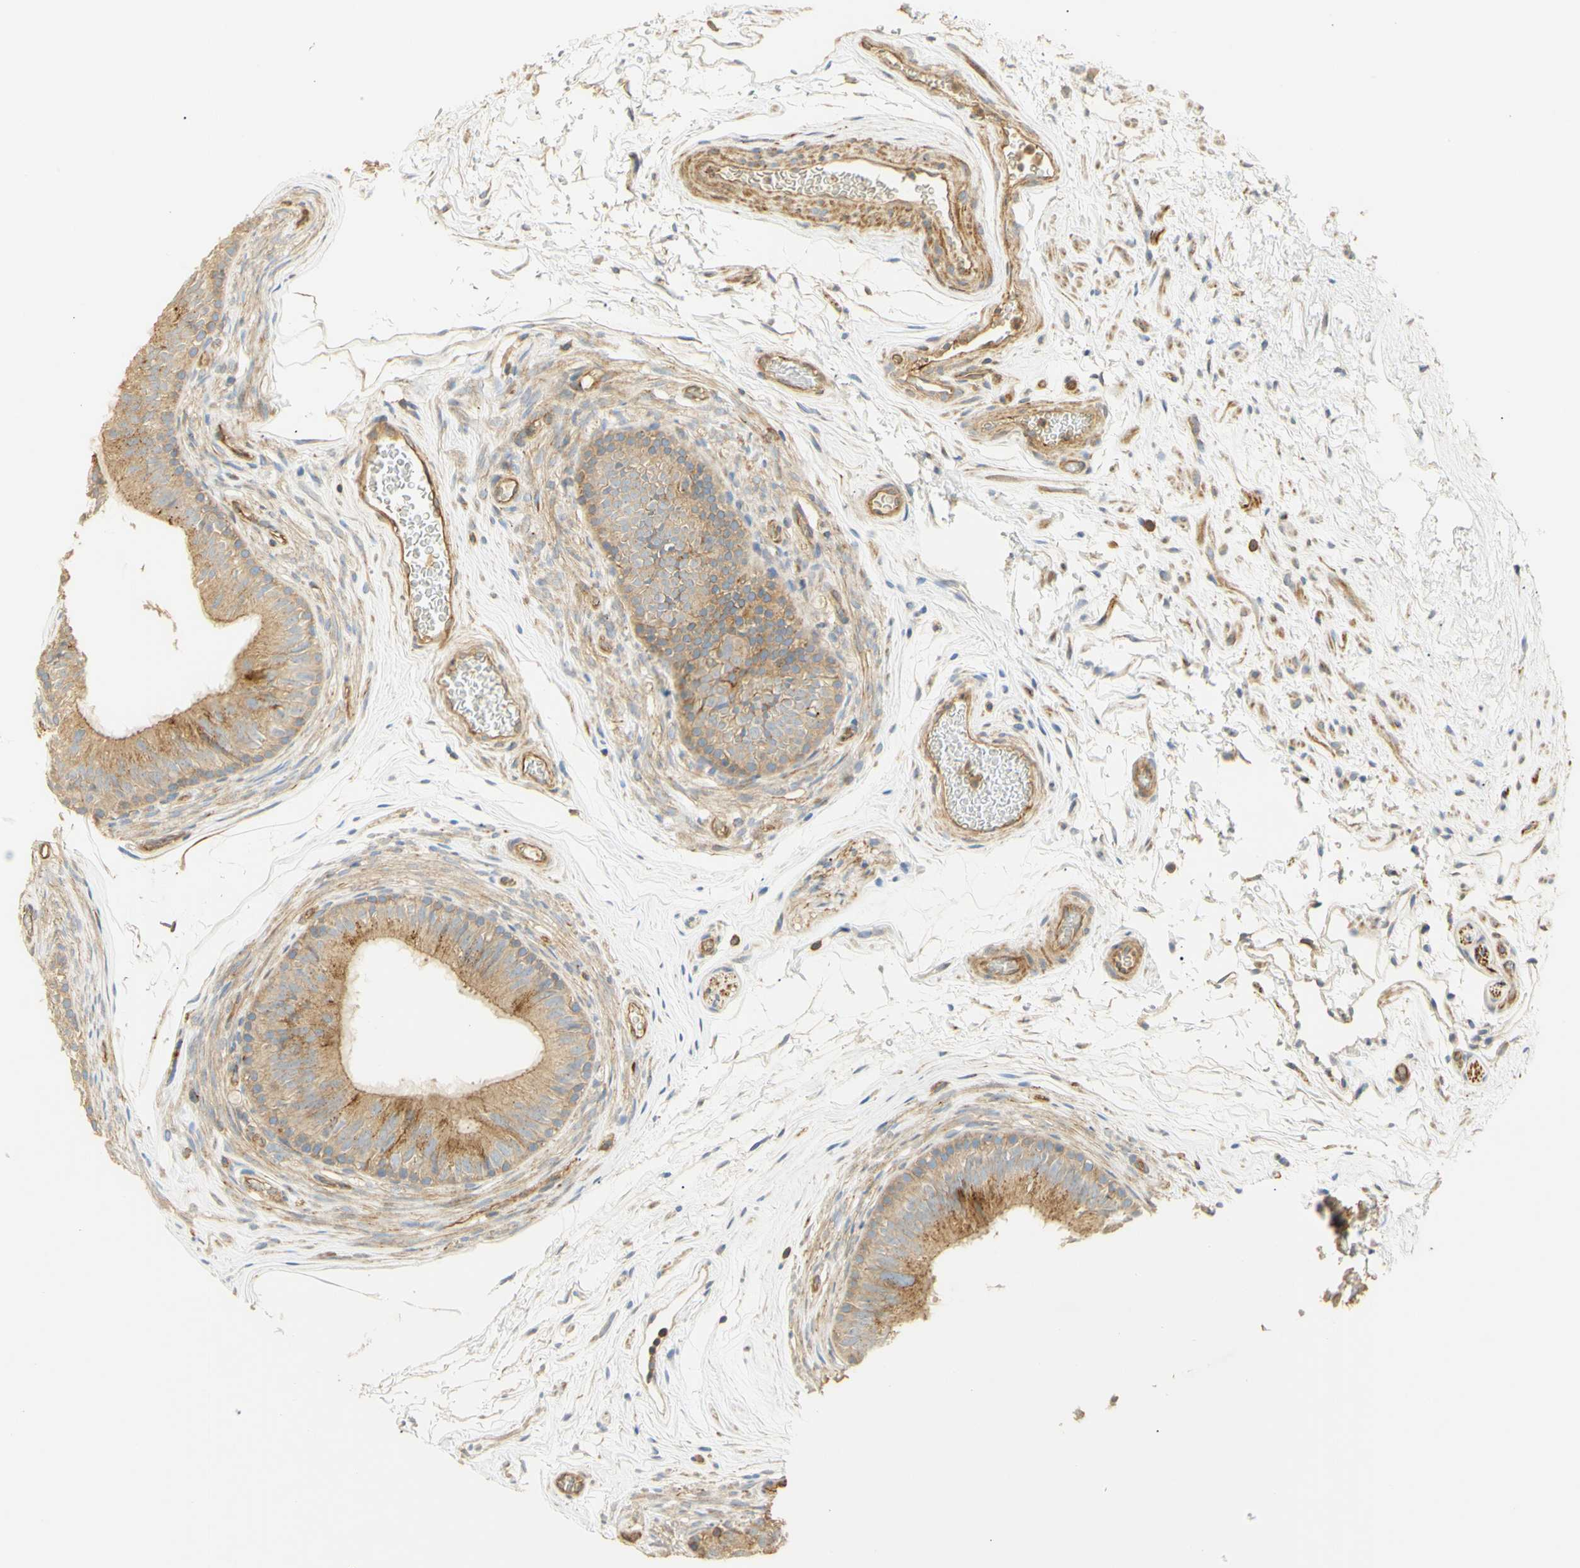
{"staining": {"intensity": "moderate", "quantity": ">75%", "location": "cytoplasmic/membranous"}, "tissue": "epididymis", "cell_type": "Glandular cells", "image_type": "normal", "snomed": [{"axis": "morphology", "description": "Normal tissue, NOS"}, {"axis": "topography", "description": "Epididymis"}], "caption": "Glandular cells reveal moderate cytoplasmic/membranous staining in about >75% of cells in benign epididymis.", "gene": "KCNE4", "patient": {"sex": "male", "age": 36}}